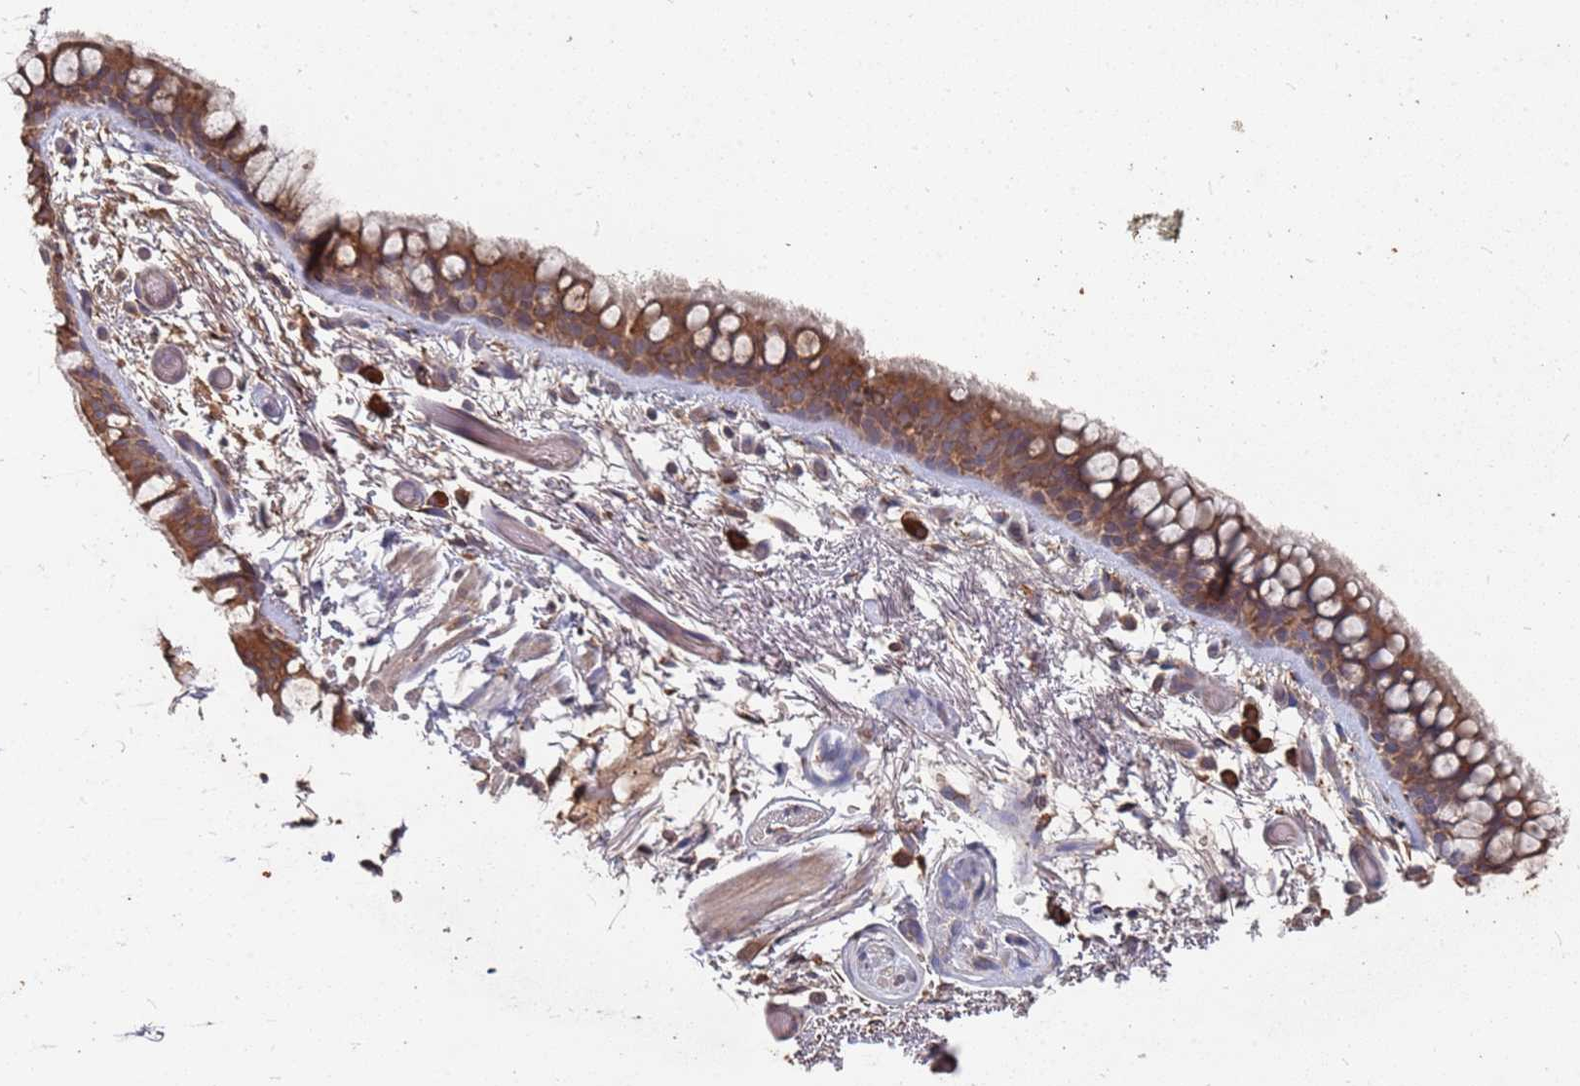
{"staining": {"intensity": "strong", "quantity": ">75%", "location": "cytoplasmic/membranous"}, "tissue": "bronchus", "cell_type": "Respiratory epithelial cells", "image_type": "normal", "snomed": [{"axis": "morphology", "description": "Normal tissue, NOS"}, {"axis": "topography", "description": "Bronchus"}], "caption": "This is an image of immunohistochemistry (IHC) staining of benign bronchus, which shows strong expression in the cytoplasmic/membranous of respiratory epithelial cells.", "gene": "ATG5", "patient": {"sex": "male", "age": 65}}